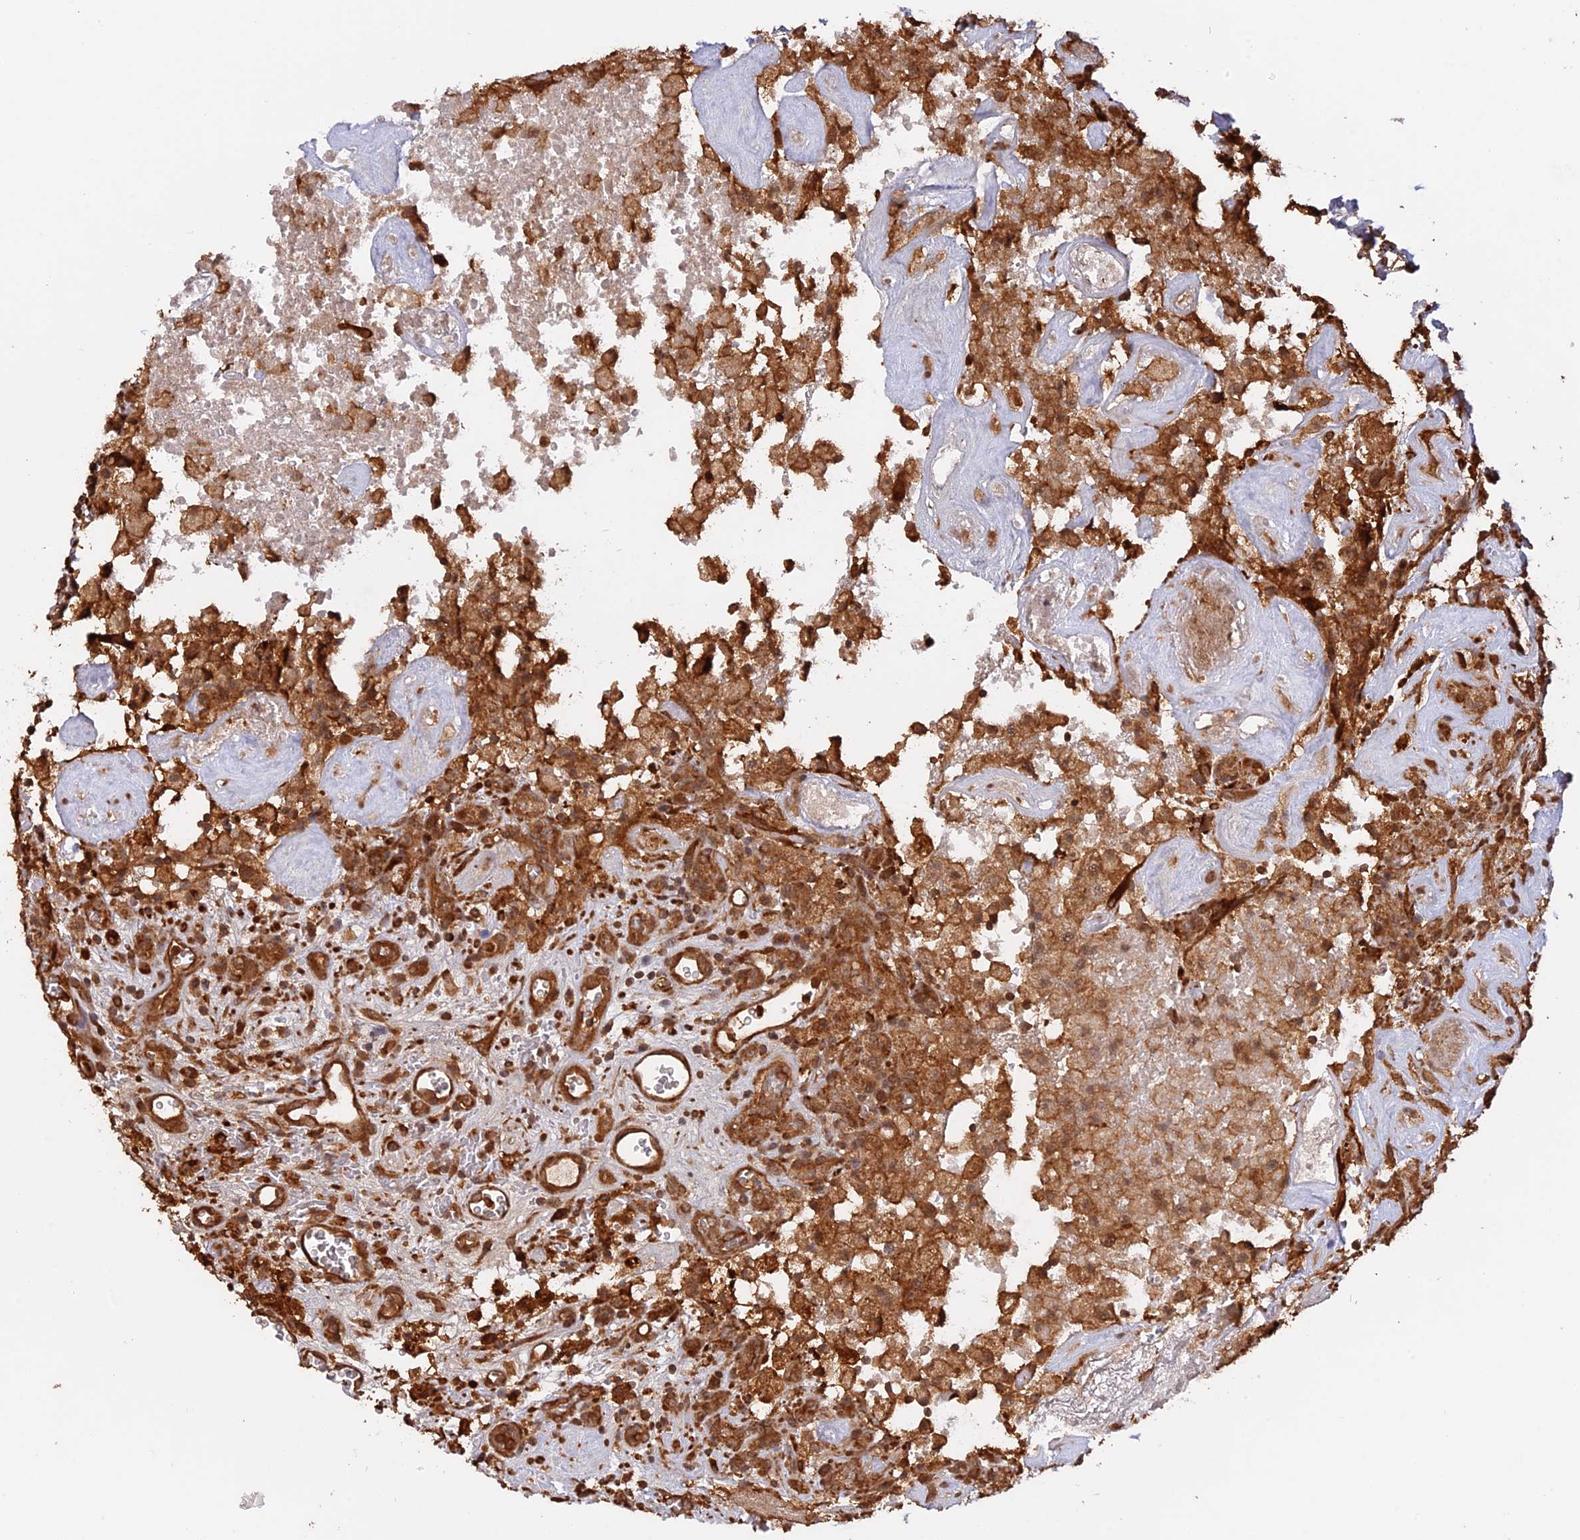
{"staining": {"intensity": "moderate", "quantity": ">75%", "location": "cytoplasmic/membranous"}, "tissue": "glioma", "cell_type": "Tumor cells", "image_type": "cancer", "snomed": [{"axis": "morphology", "description": "Glioma, malignant, High grade"}, {"axis": "topography", "description": "Brain"}], "caption": "Human high-grade glioma (malignant) stained with a protein marker reveals moderate staining in tumor cells.", "gene": "CCDC174", "patient": {"sex": "male", "age": 76}}